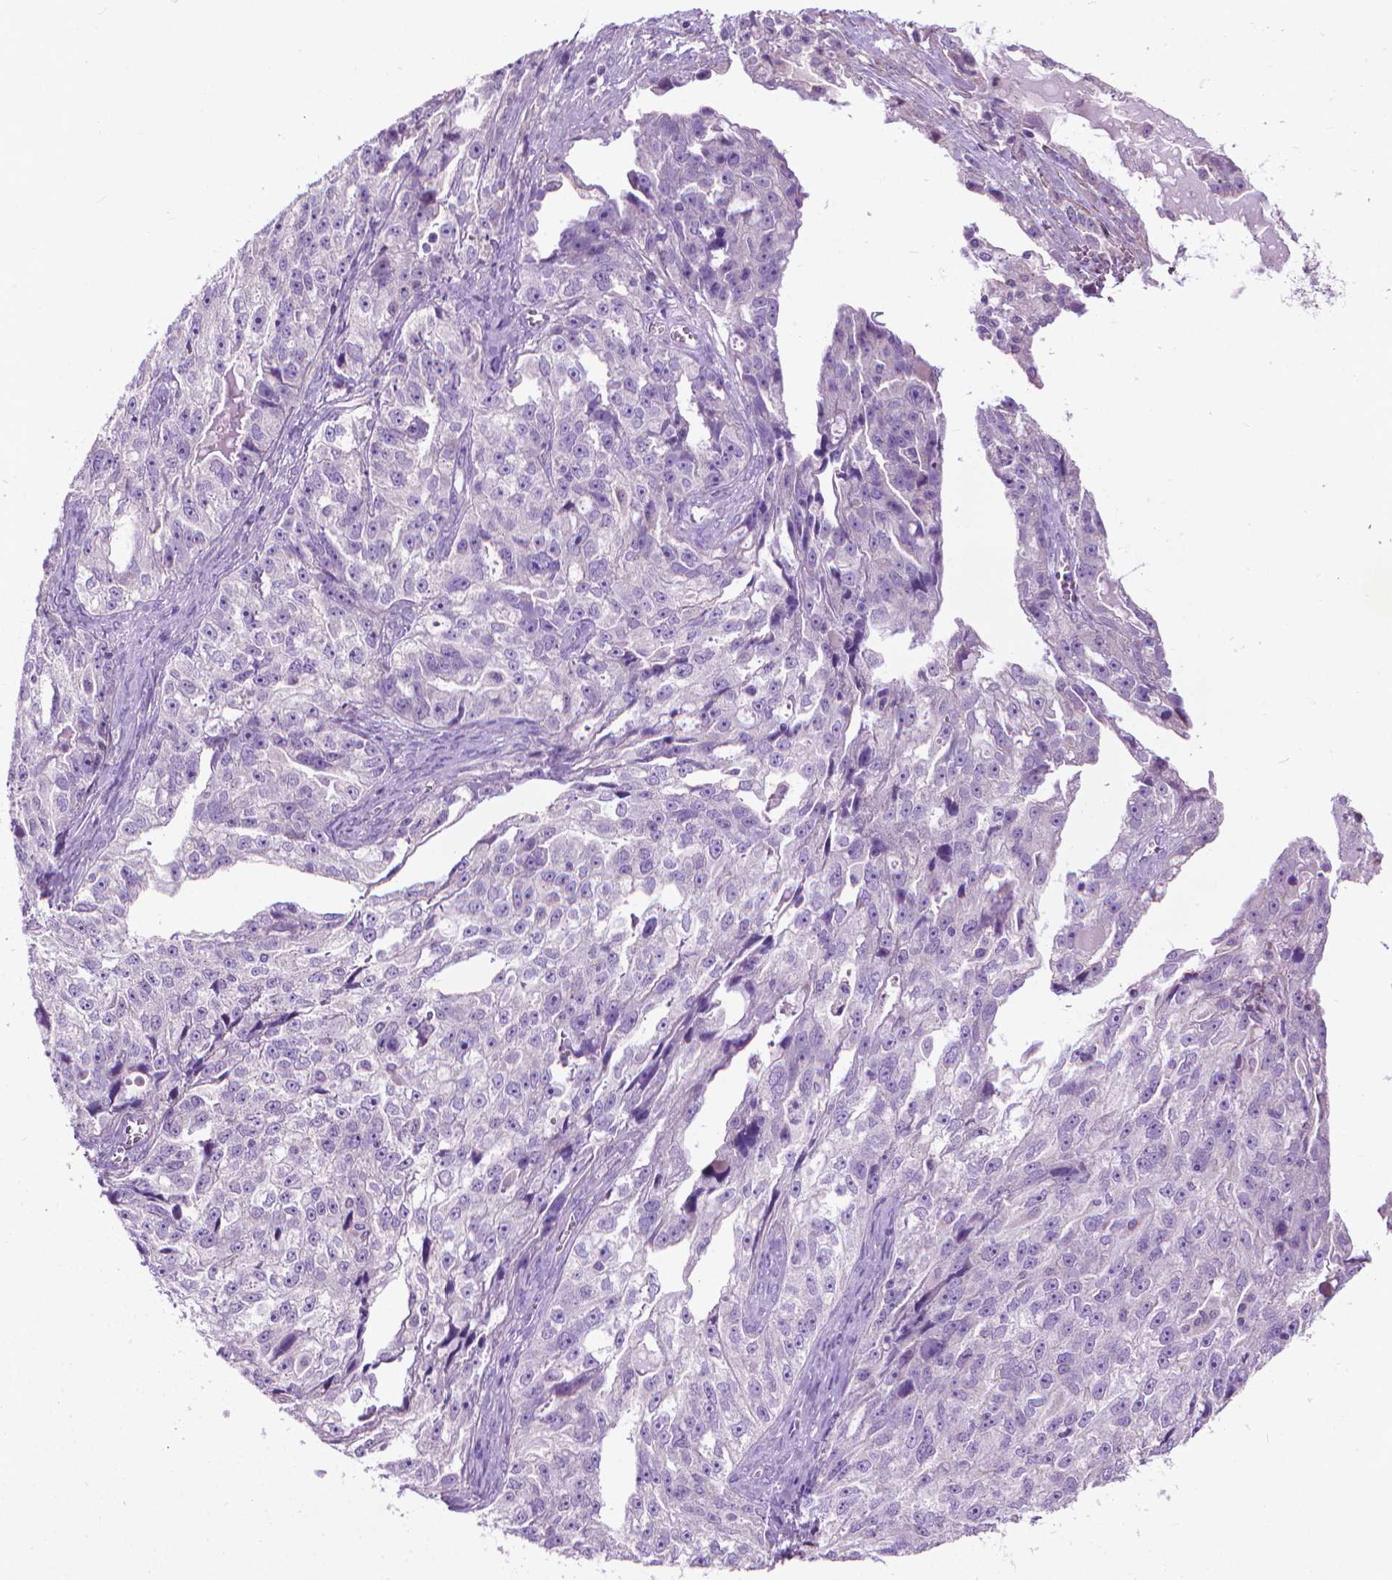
{"staining": {"intensity": "negative", "quantity": "none", "location": "none"}, "tissue": "ovarian cancer", "cell_type": "Tumor cells", "image_type": "cancer", "snomed": [{"axis": "morphology", "description": "Cystadenocarcinoma, serous, NOS"}, {"axis": "topography", "description": "Ovary"}], "caption": "Protein analysis of ovarian cancer (serous cystadenocarcinoma) shows no significant positivity in tumor cells.", "gene": "AQP10", "patient": {"sex": "female", "age": 51}}